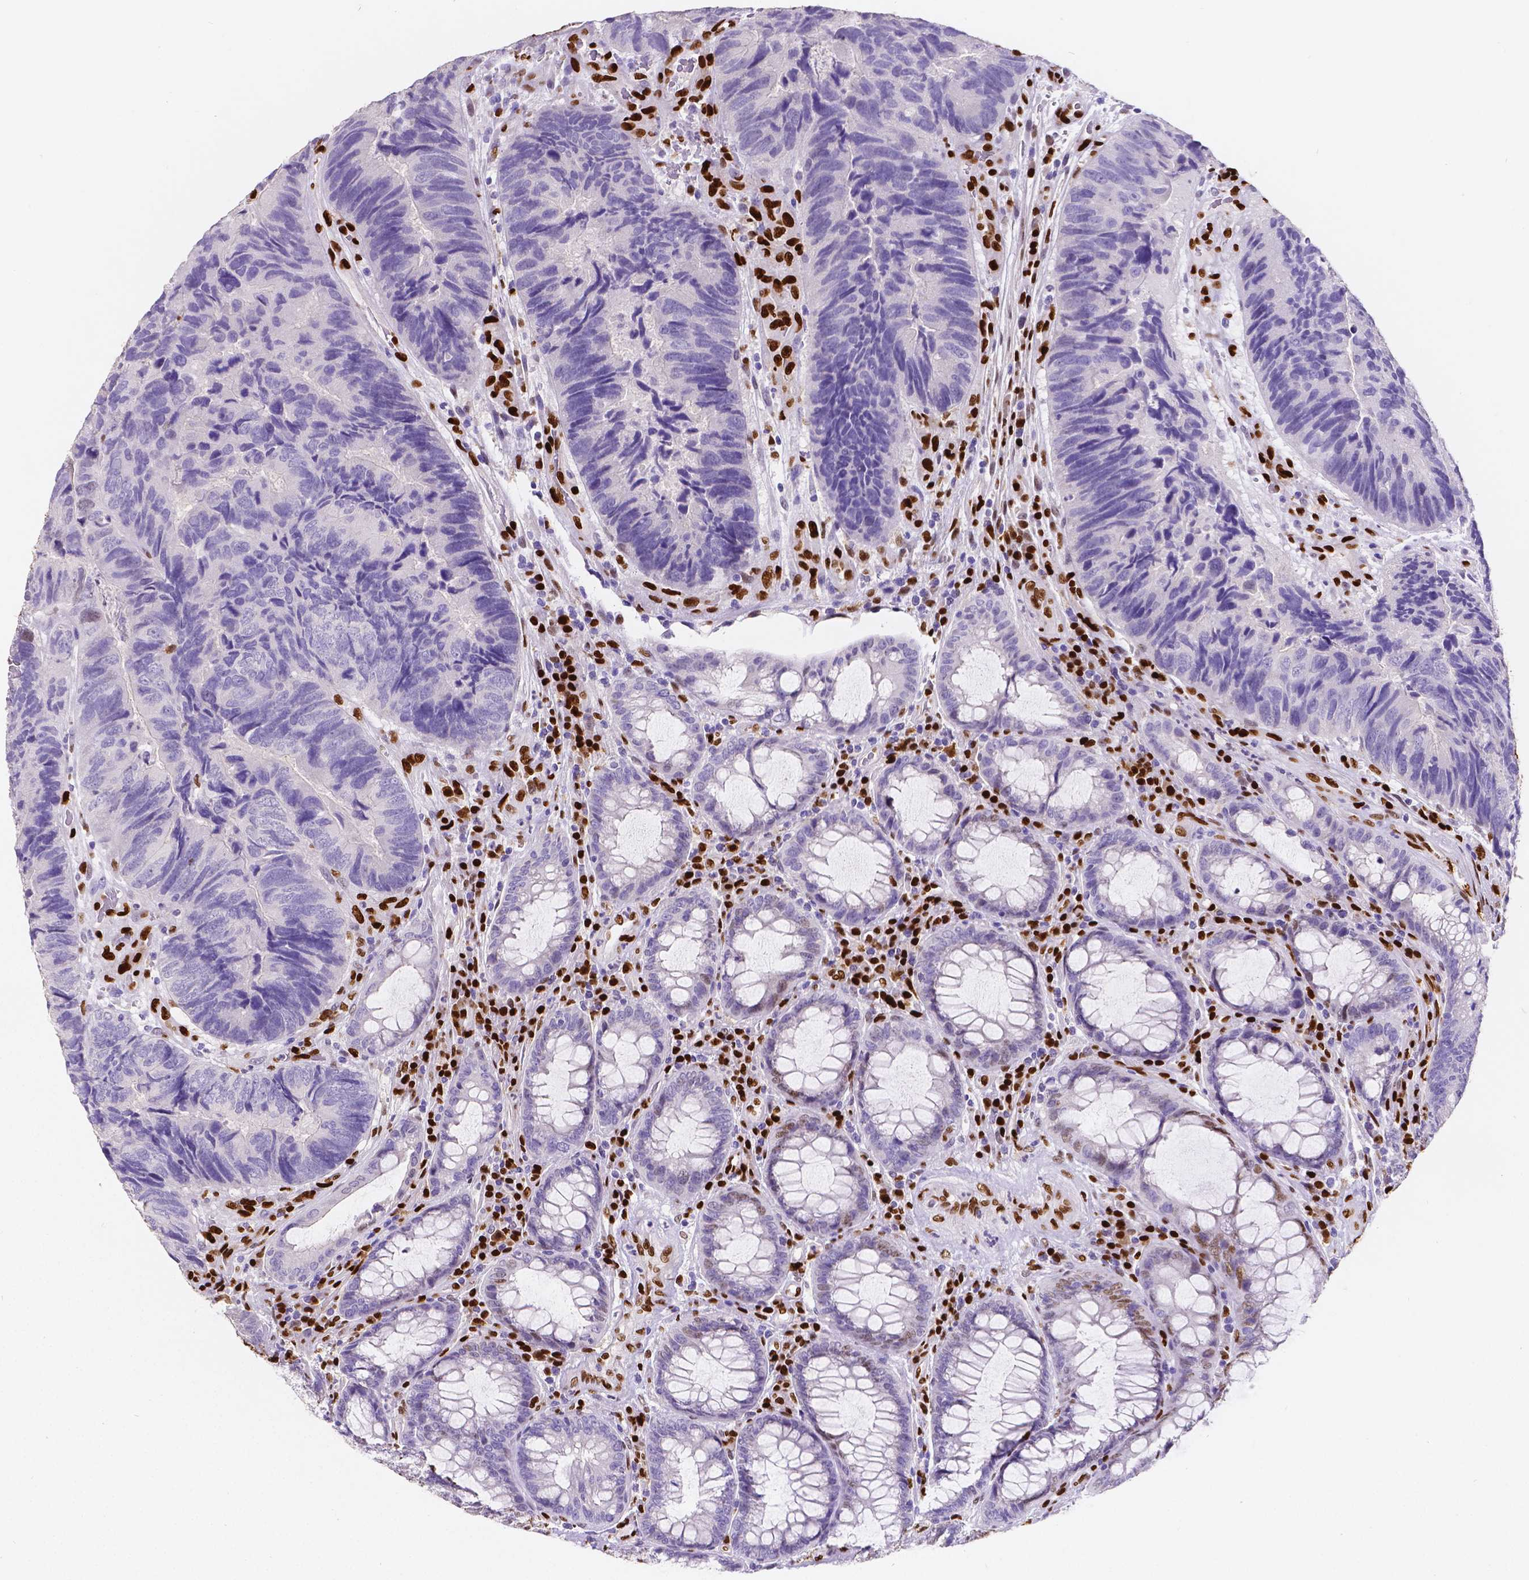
{"staining": {"intensity": "negative", "quantity": "none", "location": "none"}, "tissue": "colorectal cancer", "cell_type": "Tumor cells", "image_type": "cancer", "snomed": [{"axis": "morphology", "description": "Adenocarcinoma, NOS"}, {"axis": "topography", "description": "Colon"}], "caption": "Photomicrograph shows no significant protein expression in tumor cells of colorectal adenocarcinoma.", "gene": "MEF2C", "patient": {"sex": "female", "age": 67}}